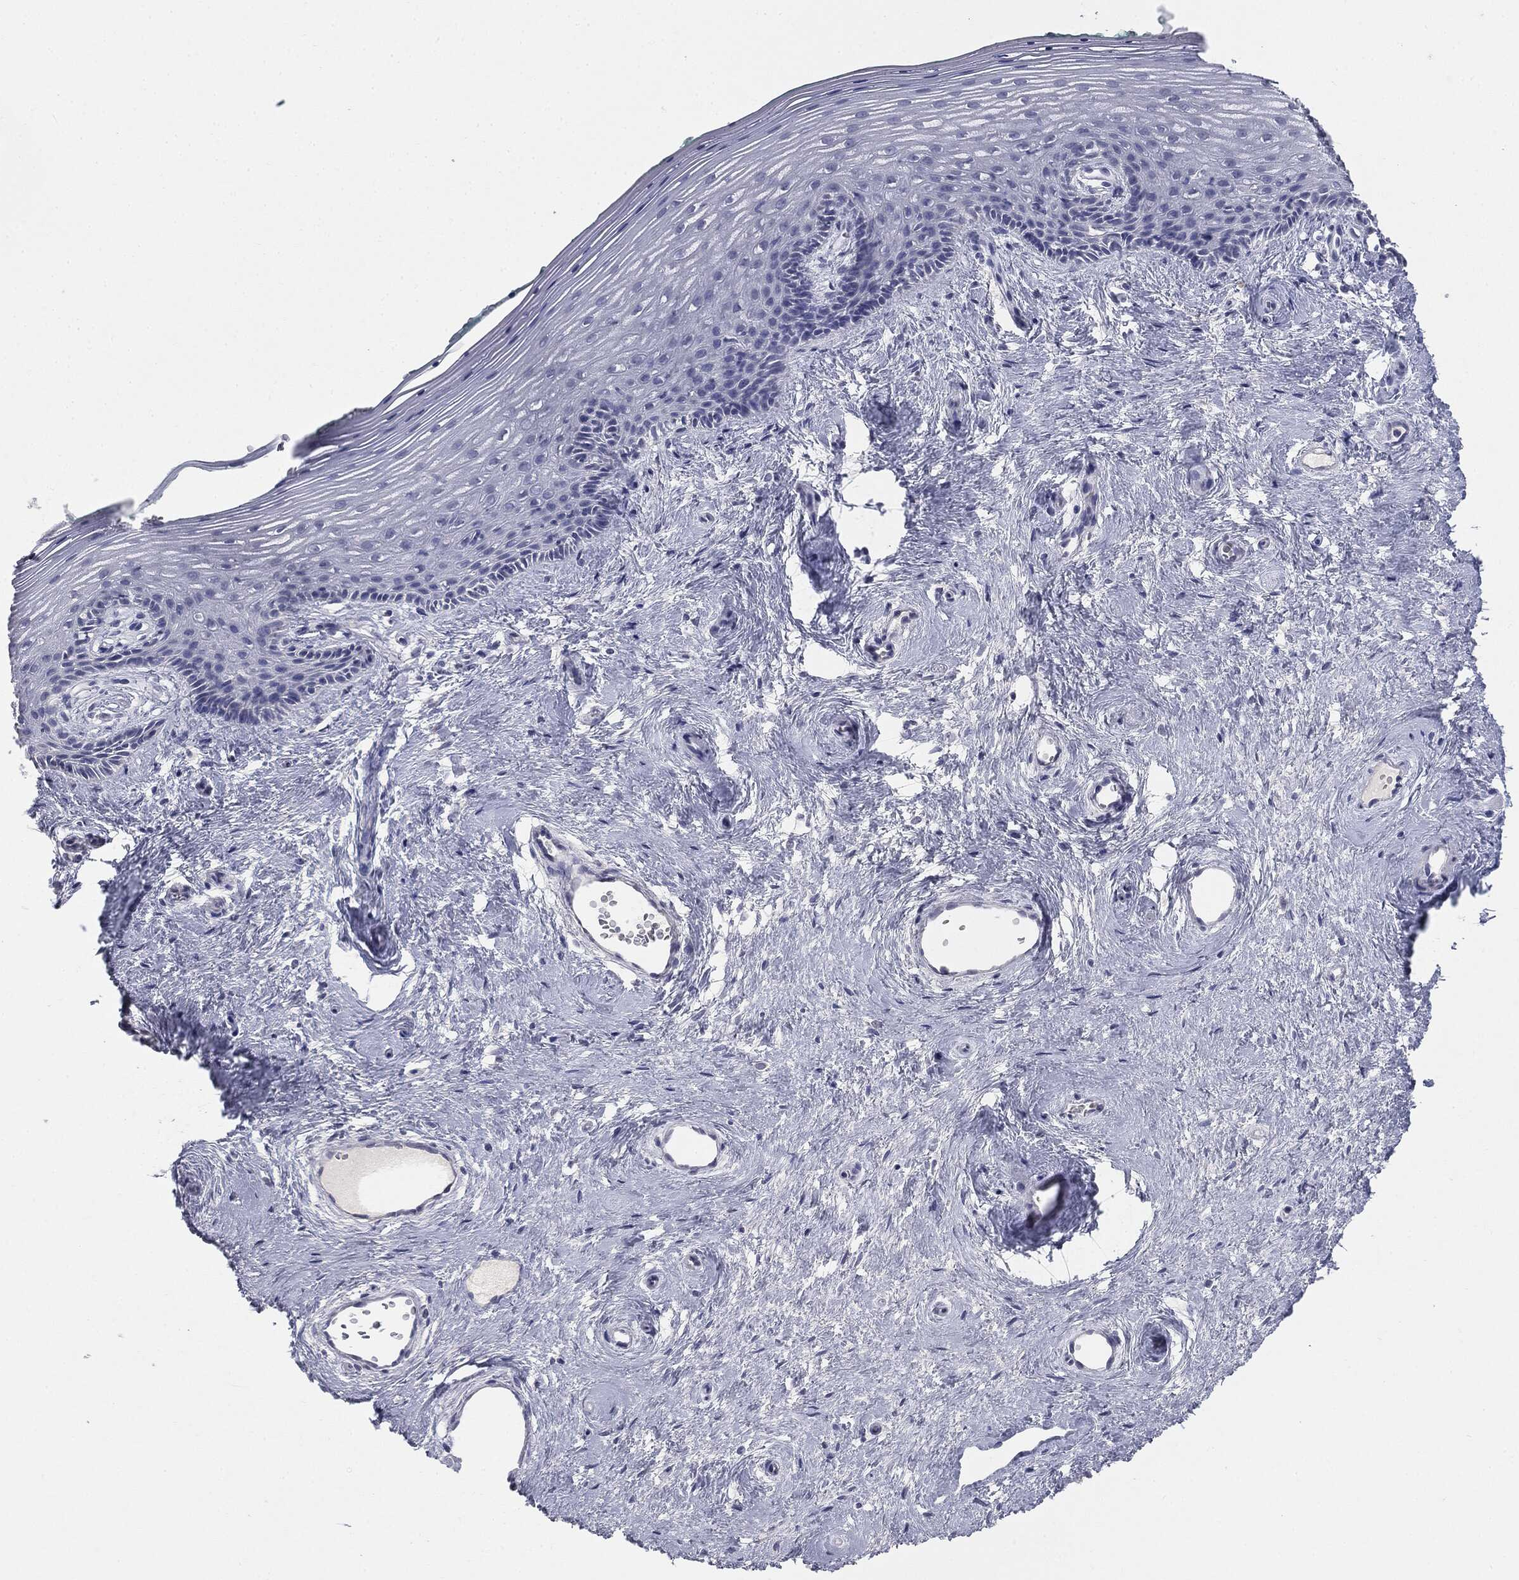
{"staining": {"intensity": "negative", "quantity": "none", "location": "none"}, "tissue": "vagina", "cell_type": "Squamous epithelial cells", "image_type": "normal", "snomed": [{"axis": "morphology", "description": "Normal tissue, NOS"}, {"axis": "topography", "description": "Vagina"}], "caption": "High power microscopy photomicrograph of an immunohistochemistry (IHC) image of benign vagina, revealing no significant staining in squamous epithelial cells. The staining is performed using DAB brown chromogen with nuclei counter-stained in using hematoxylin.", "gene": "MUC1", "patient": {"sex": "female", "age": 45}}